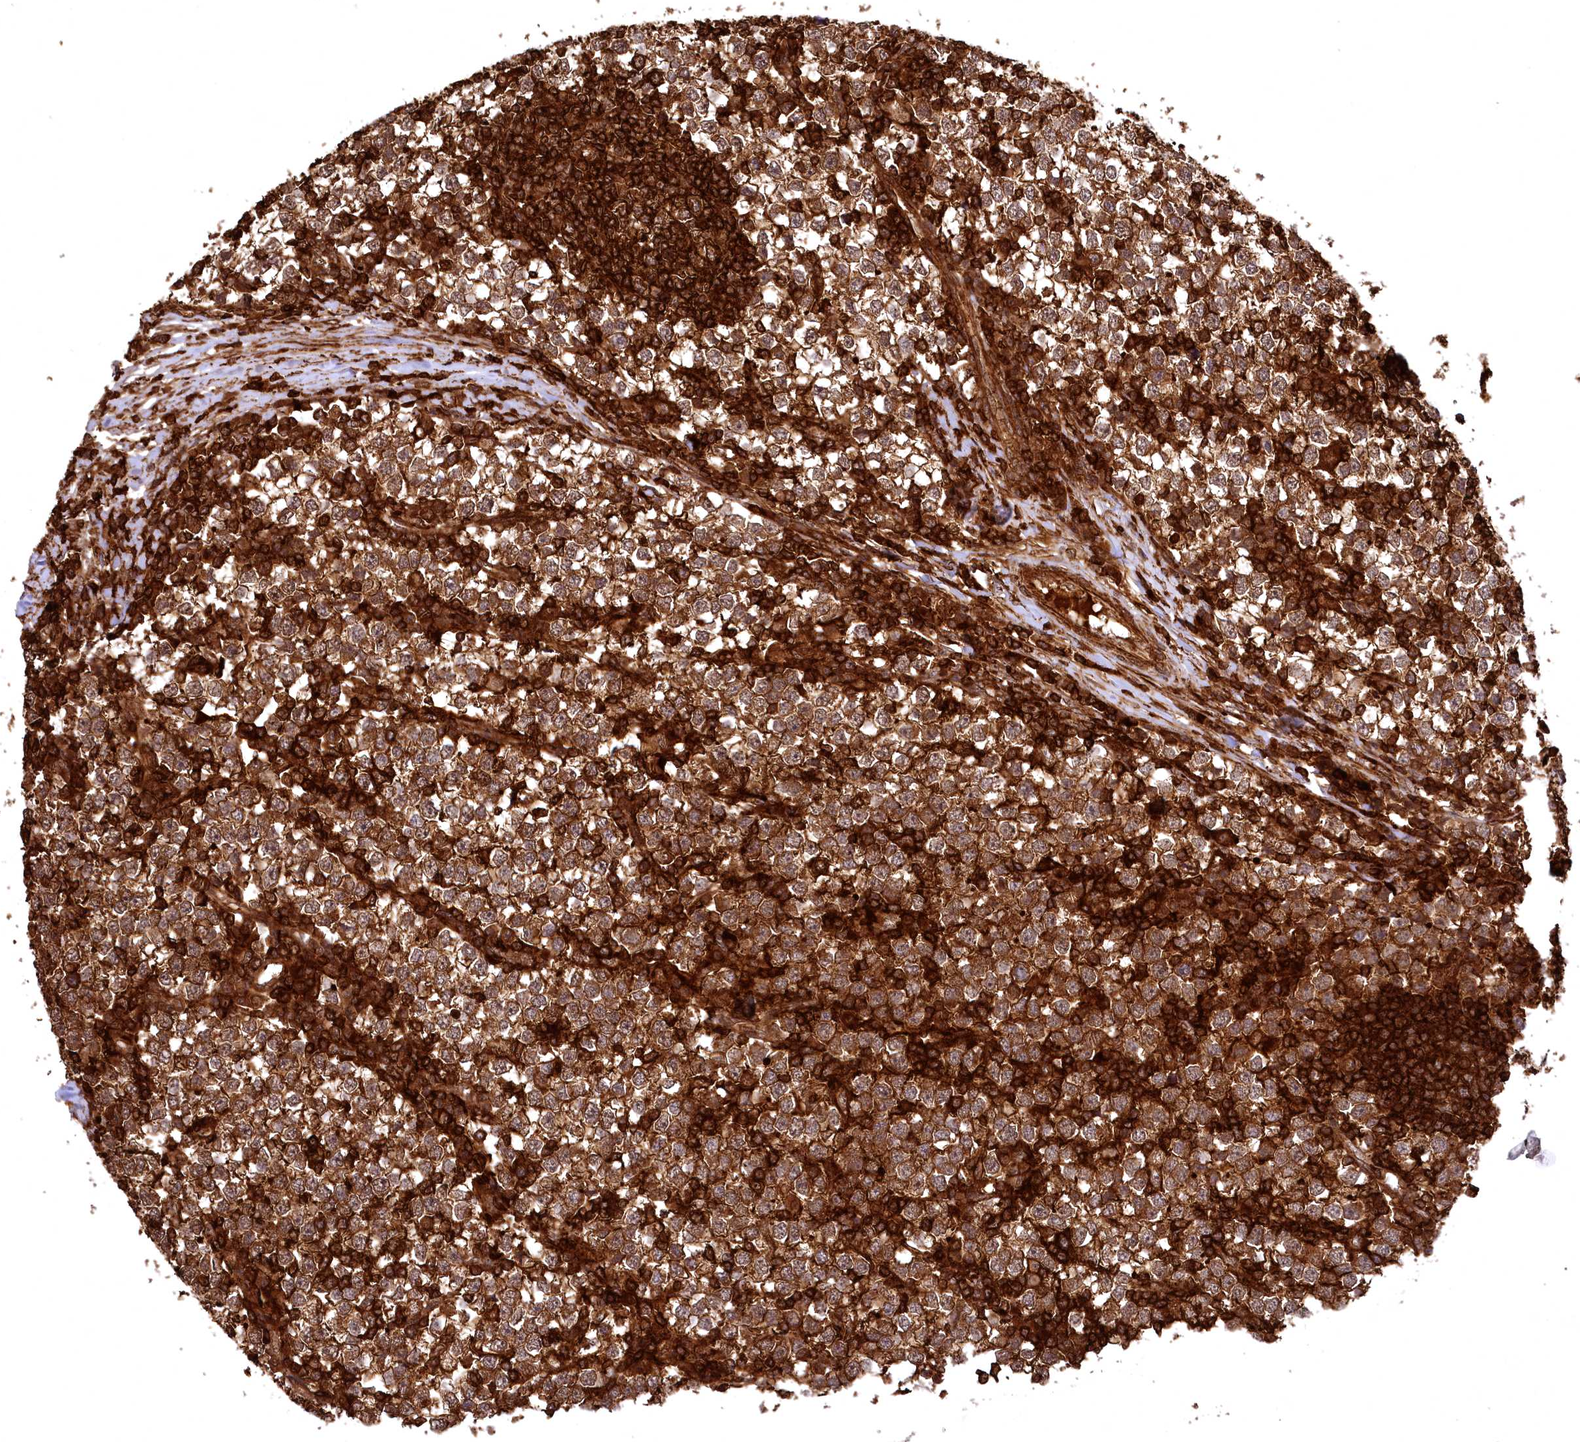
{"staining": {"intensity": "moderate", "quantity": ">75%", "location": "cytoplasmic/membranous"}, "tissue": "testis cancer", "cell_type": "Tumor cells", "image_type": "cancer", "snomed": [{"axis": "morphology", "description": "Seminoma, NOS"}, {"axis": "topography", "description": "Testis"}], "caption": "Immunohistochemical staining of human testis cancer (seminoma) shows moderate cytoplasmic/membranous protein positivity in approximately >75% of tumor cells.", "gene": "STUB1", "patient": {"sex": "male", "age": 65}}